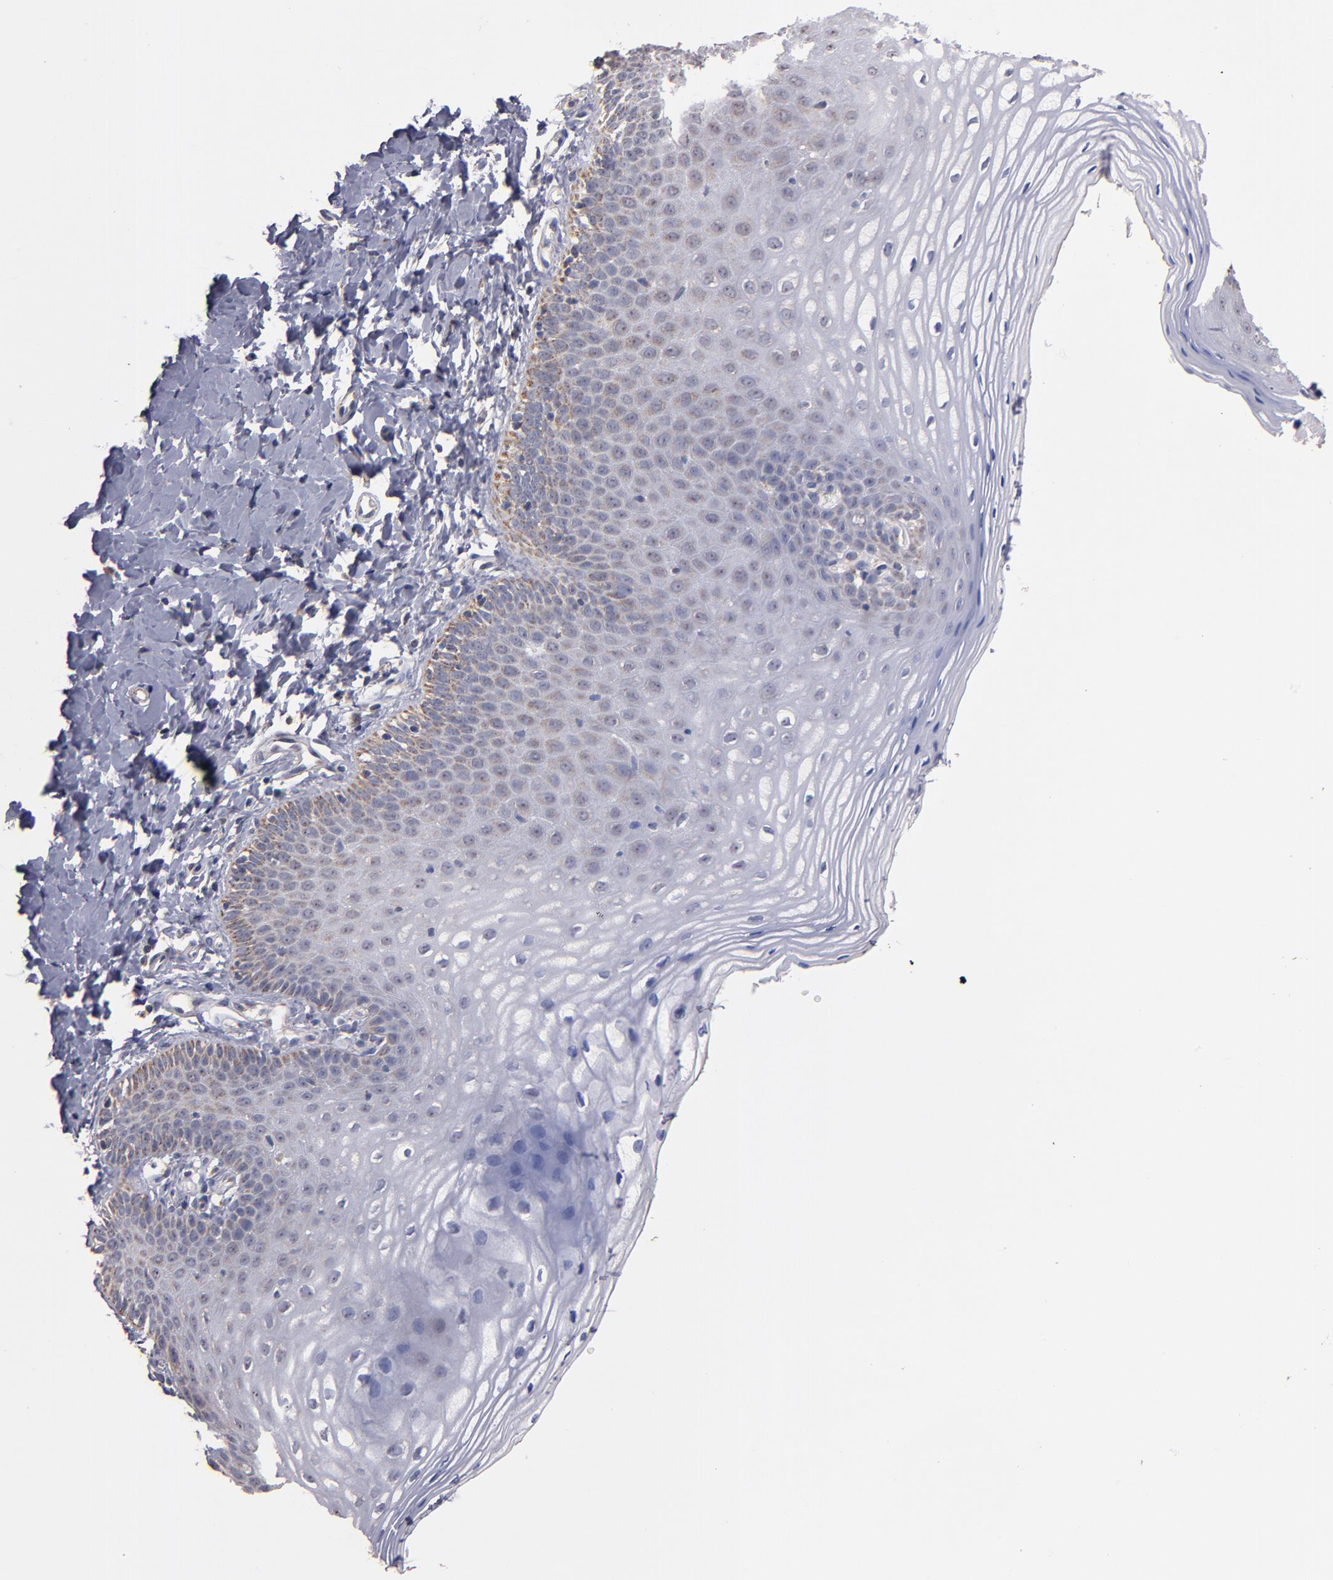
{"staining": {"intensity": "weak", "quantity": "<25%", "location": "cytoplasmic/membranous"}, "tissue": "vagina", "cell_type": "Squamous epithelial cells", "image_type": "normal", "snomed": [{"axis": "morphology", "description": "Normal tissue, NOS"}, {"axis": "topography", "description": "Vagina"}], "caption": "Immunohistochemistry histopathology image of normal vagina: vagina stained with DAB reveals no significant protein positivity in squamous epithelial cells.", "gene": "DIABLO", "patient": {"sex": "female", "age": 55}}